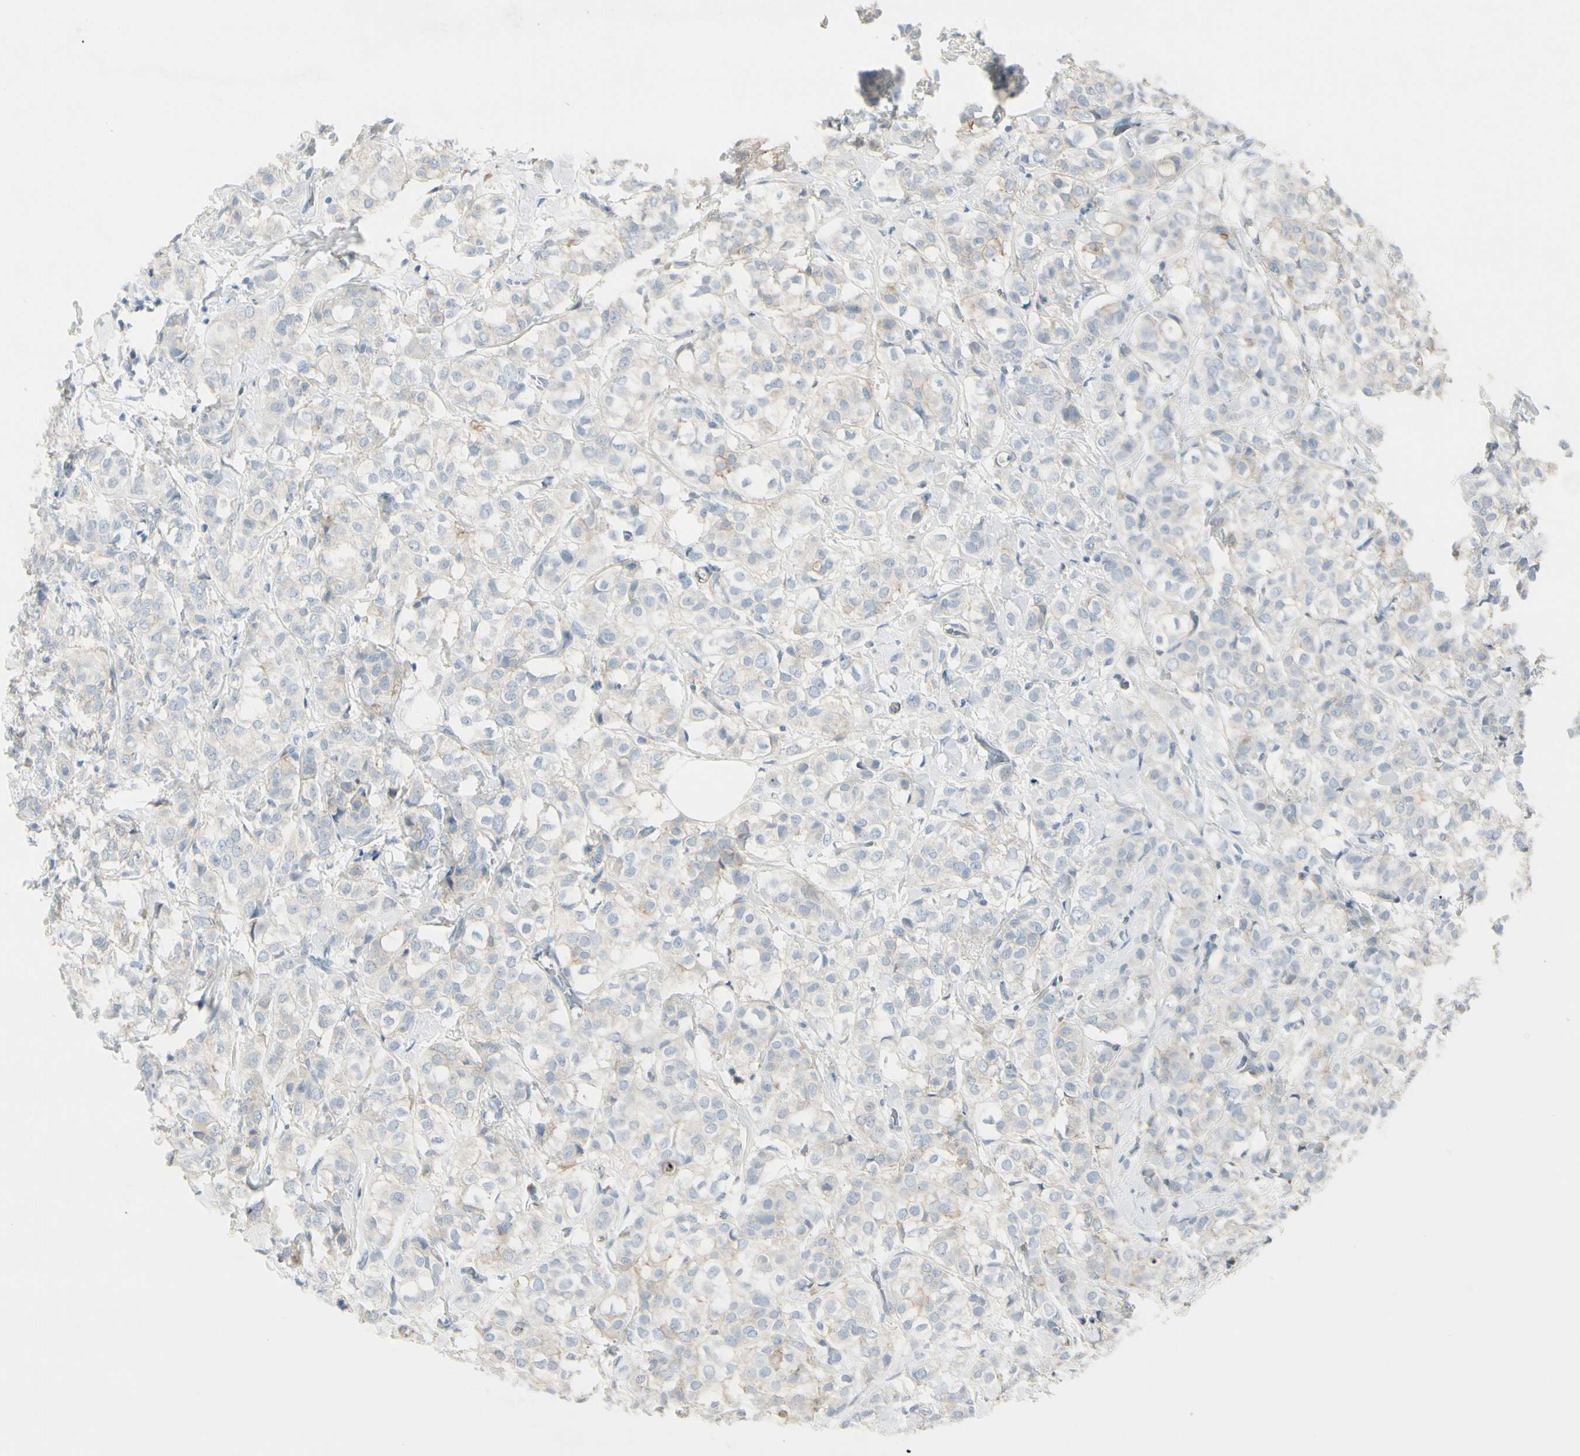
{"staining": {"intensity": "negative", "quantity": "none", "location": "none"}, "tissue": "breast cancer", "cell_type": "Tumor cells", "image_type": "cancer", "snomed": [{"axis": "morphology", "description": "Lobular carcinoma"}, {"axis": "topography", "description": "Breast"}], "caption": "The immunohistochemistry micrograph has no significant positivity in tumor cells of breast lobular carcinoma tissue.", "gene": "CACNA2D1", "patient": {"sex": "female", "age": 60}}